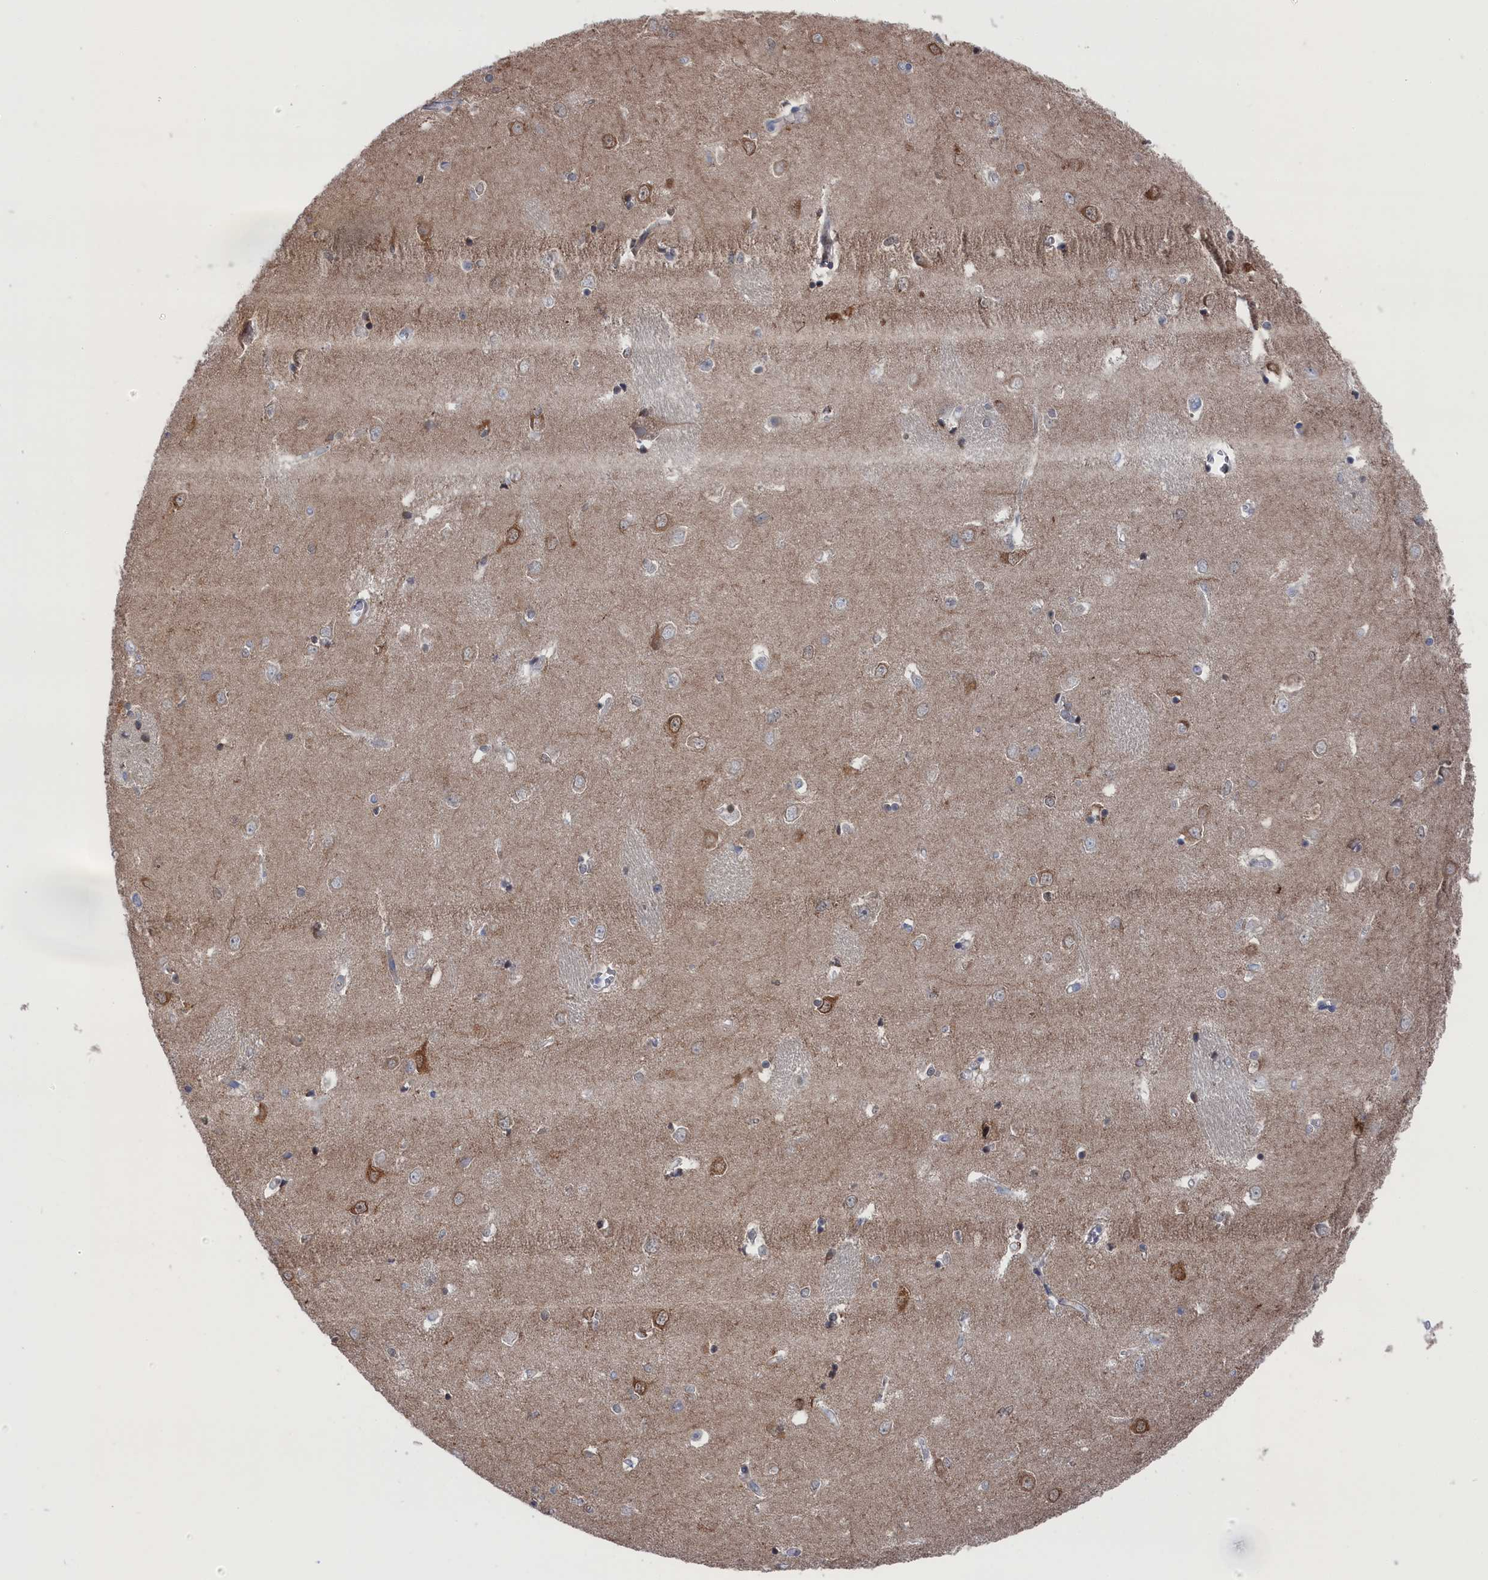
{"staining": {"intensity": "moderate", "quantity": "<25%", "location": "nuclear"}, "tissue": "caudate", "cell_type": "Glial cells", "image_type": "normal", "snomed": [{"axis": "morphology", "description": "Normal tissue, NOS"}, {"axis": "topography", "description": "Lateral ventricle wall"}], "caption": "Immunohistochemistry of unremarkable caudate exhibits low levels of moderate nuclear staining in approximately <25% of glial cells.", "gene": "IRX1", "patient": {"sex": "male", "age": 37}}